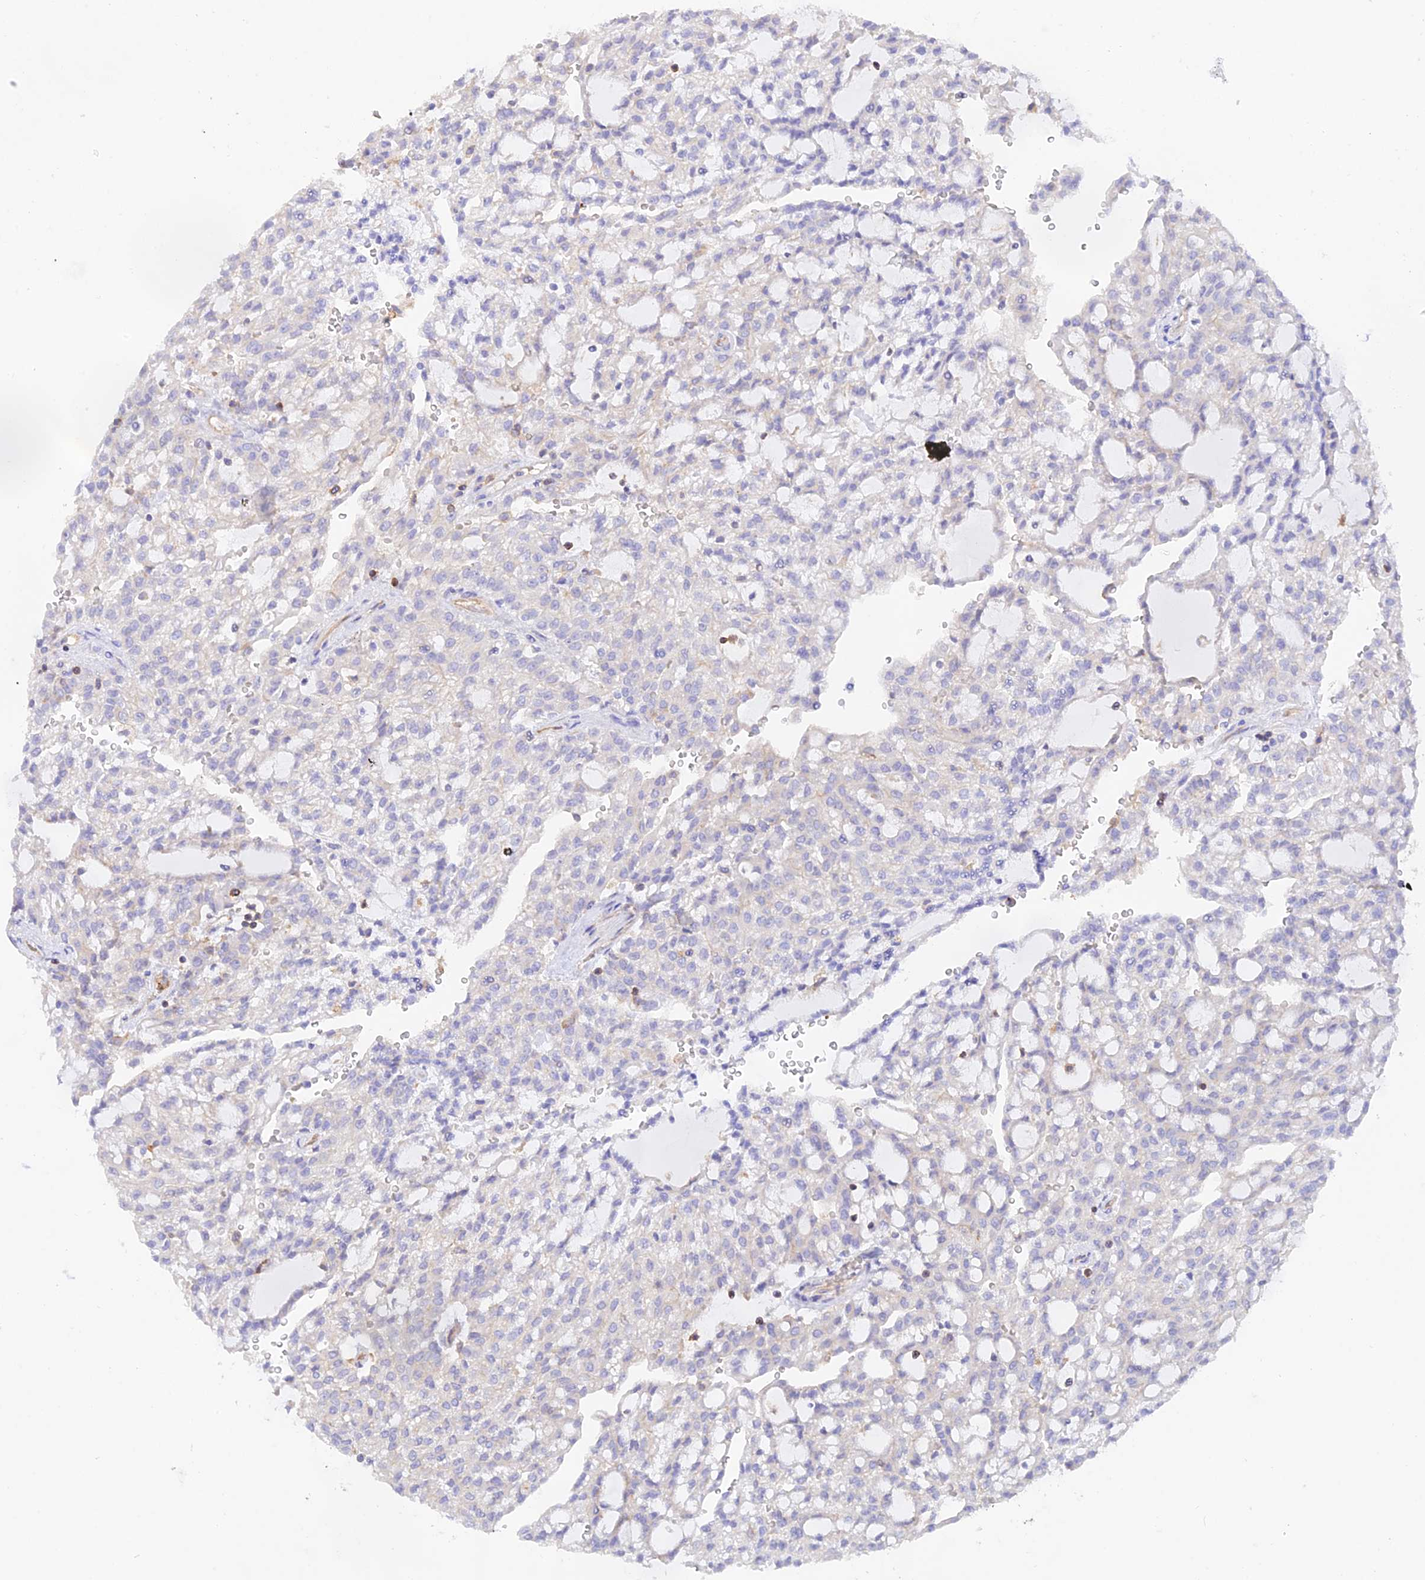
{"staining": {"intensity": "negative", "quantity": "none", "location": "none"}, "tissue": "renal cancer", "cell_type": "Tumor cells", "image_type": "cancer", "snomed": [{"axis": "morphology", "description": "Adenocarcinoma, NOS"}, {"axis": "topography", "description": "Kidney"}], "caption": "High magnification brightfield microscopy of adenocarcinoma (renal) stained with DAB (3,3'-diaminobenzidine) (brown) and counterstained with hematoxylin (blue): tumor cells show no significant positivity.", "gene": "DENND1C", "patient": {"sex": "male", "age": 63}}